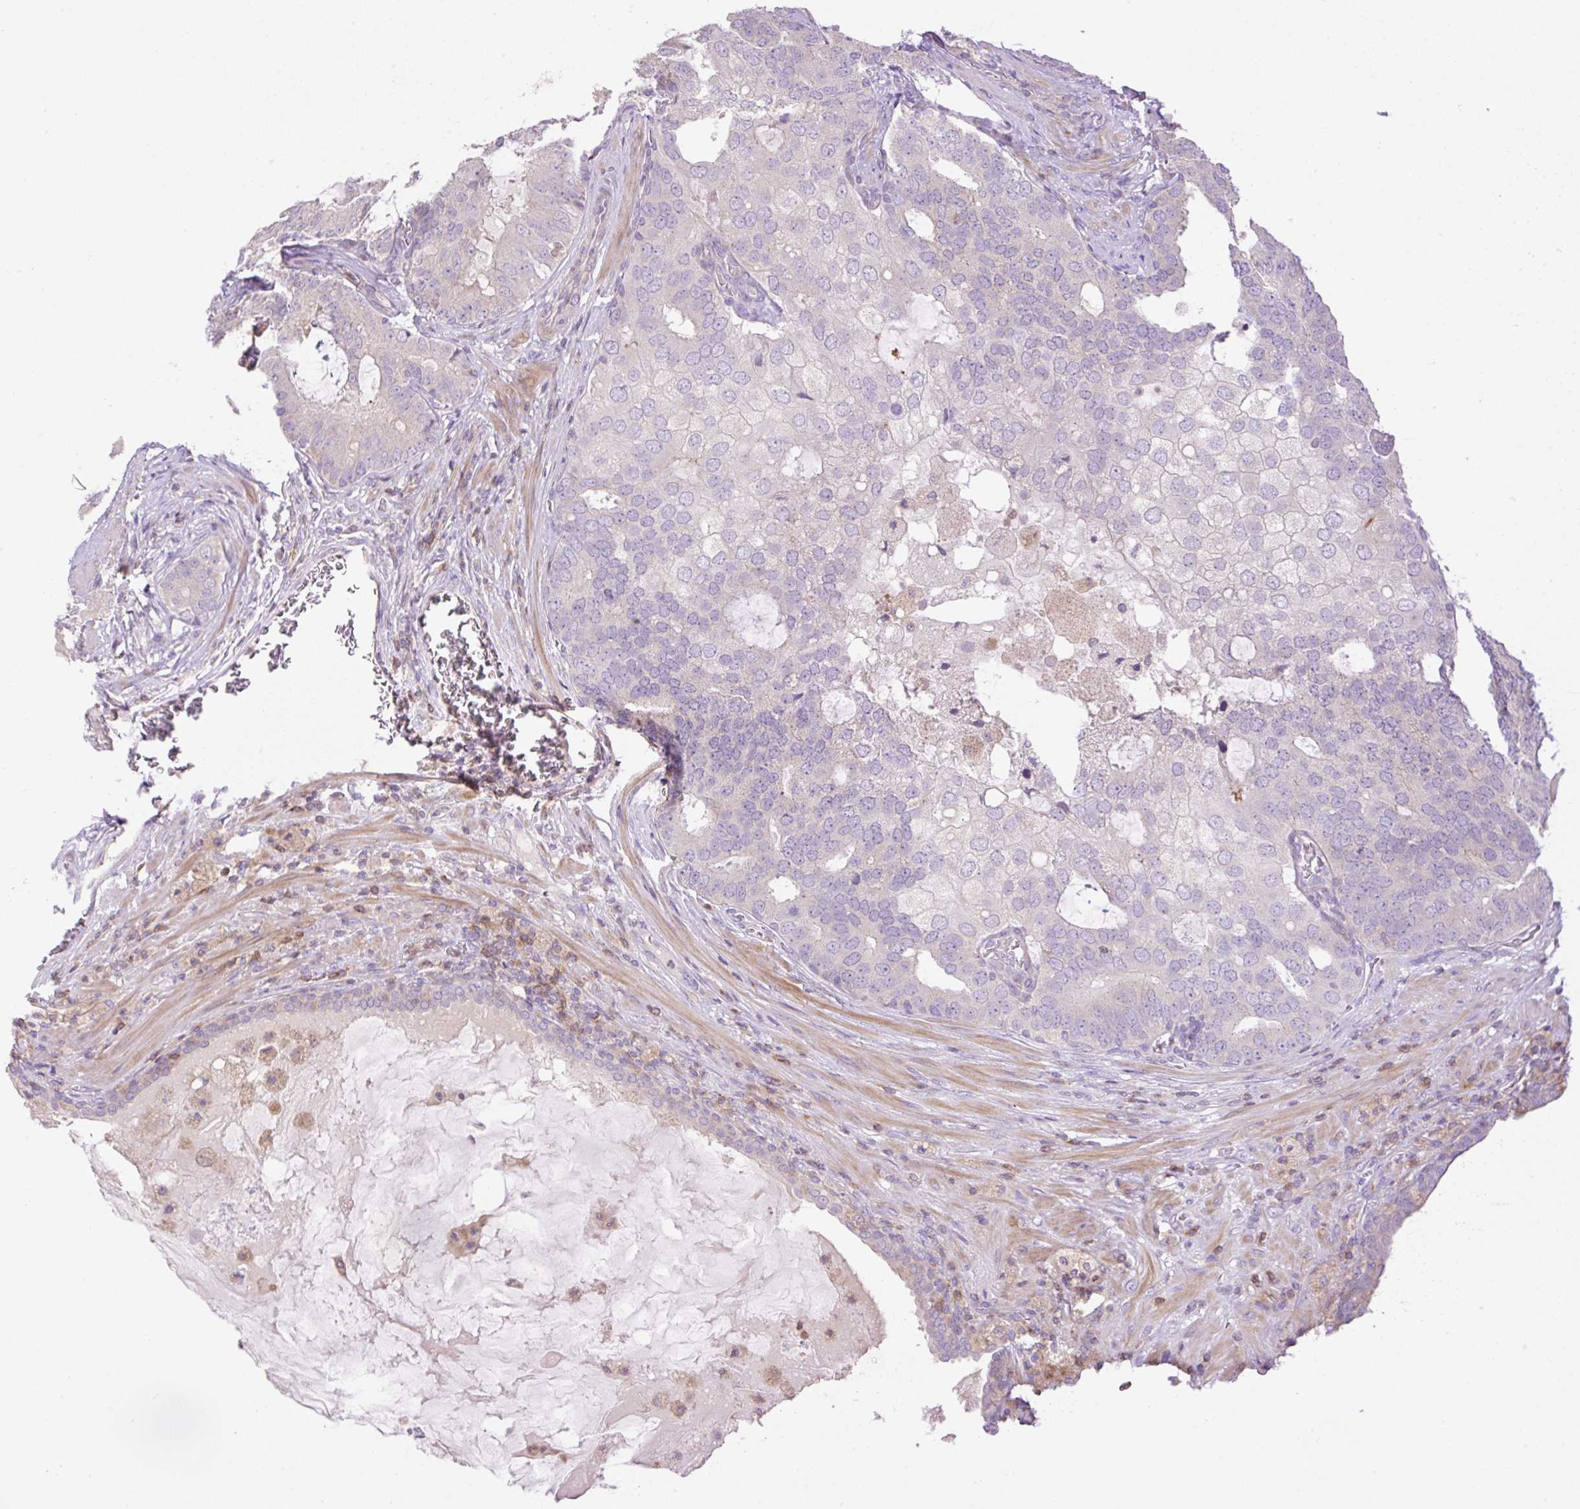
{"staining": {"intensity": "negative", "quantity": "none", "location": "none"}, "tissue": "prostate cancer", "cell_type": "Tumor cells", "image_type": "cancer", "snomed": [{"axis": "morphology", "description": "Adenocarcinoma, High grade"}, {"axis": "topography", "description": "Prostate"}], "caption": "Micrograph shows no protein staining in tumor cells of prostate cancer tissue.", "gene": "VPS25", "patient": {"sex": "male", "age": 55}}